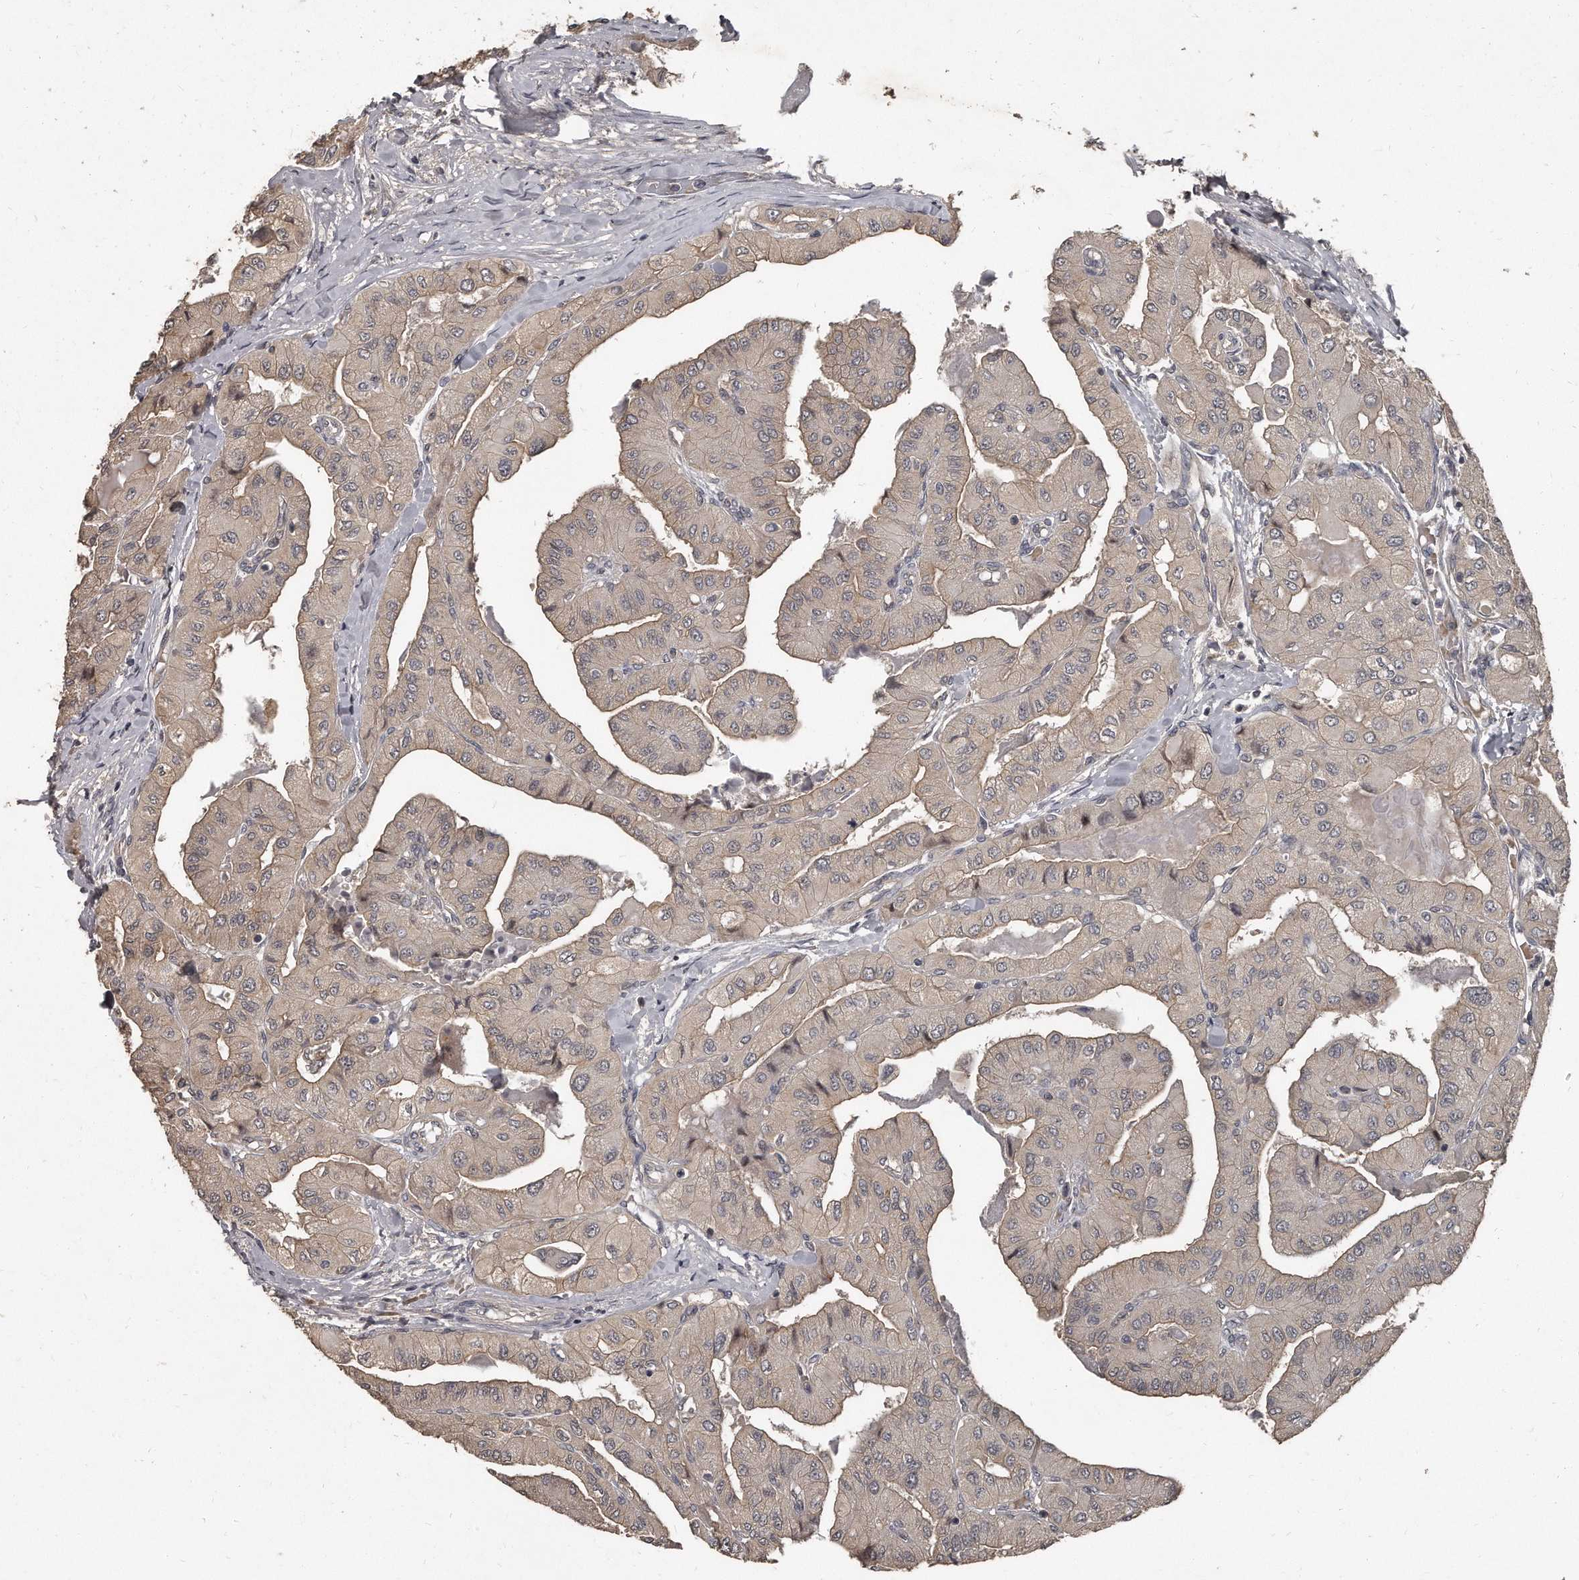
{"staining": {"intensity": "weak", "quantity": "25%-75%", "location": "cytoplasmic/membranous,nuclear"}, "tissue": "thyroid cancer", "cell_type": "Tumor cells", "image_type": "cancer", "snomed": [{"axis": "morphology", "description": "Papillary adenocarcinoma, NOS"}, {"axis": "topography", "description": "Thyroid gland"}], "caption": "A brown stain highlights weak cytoplasmic/membranous and nuclear expression of a protein in human thyroid cancer tumor cells.", "gene": "GRB10", "patient": {"sex": "female", "age": 59}}